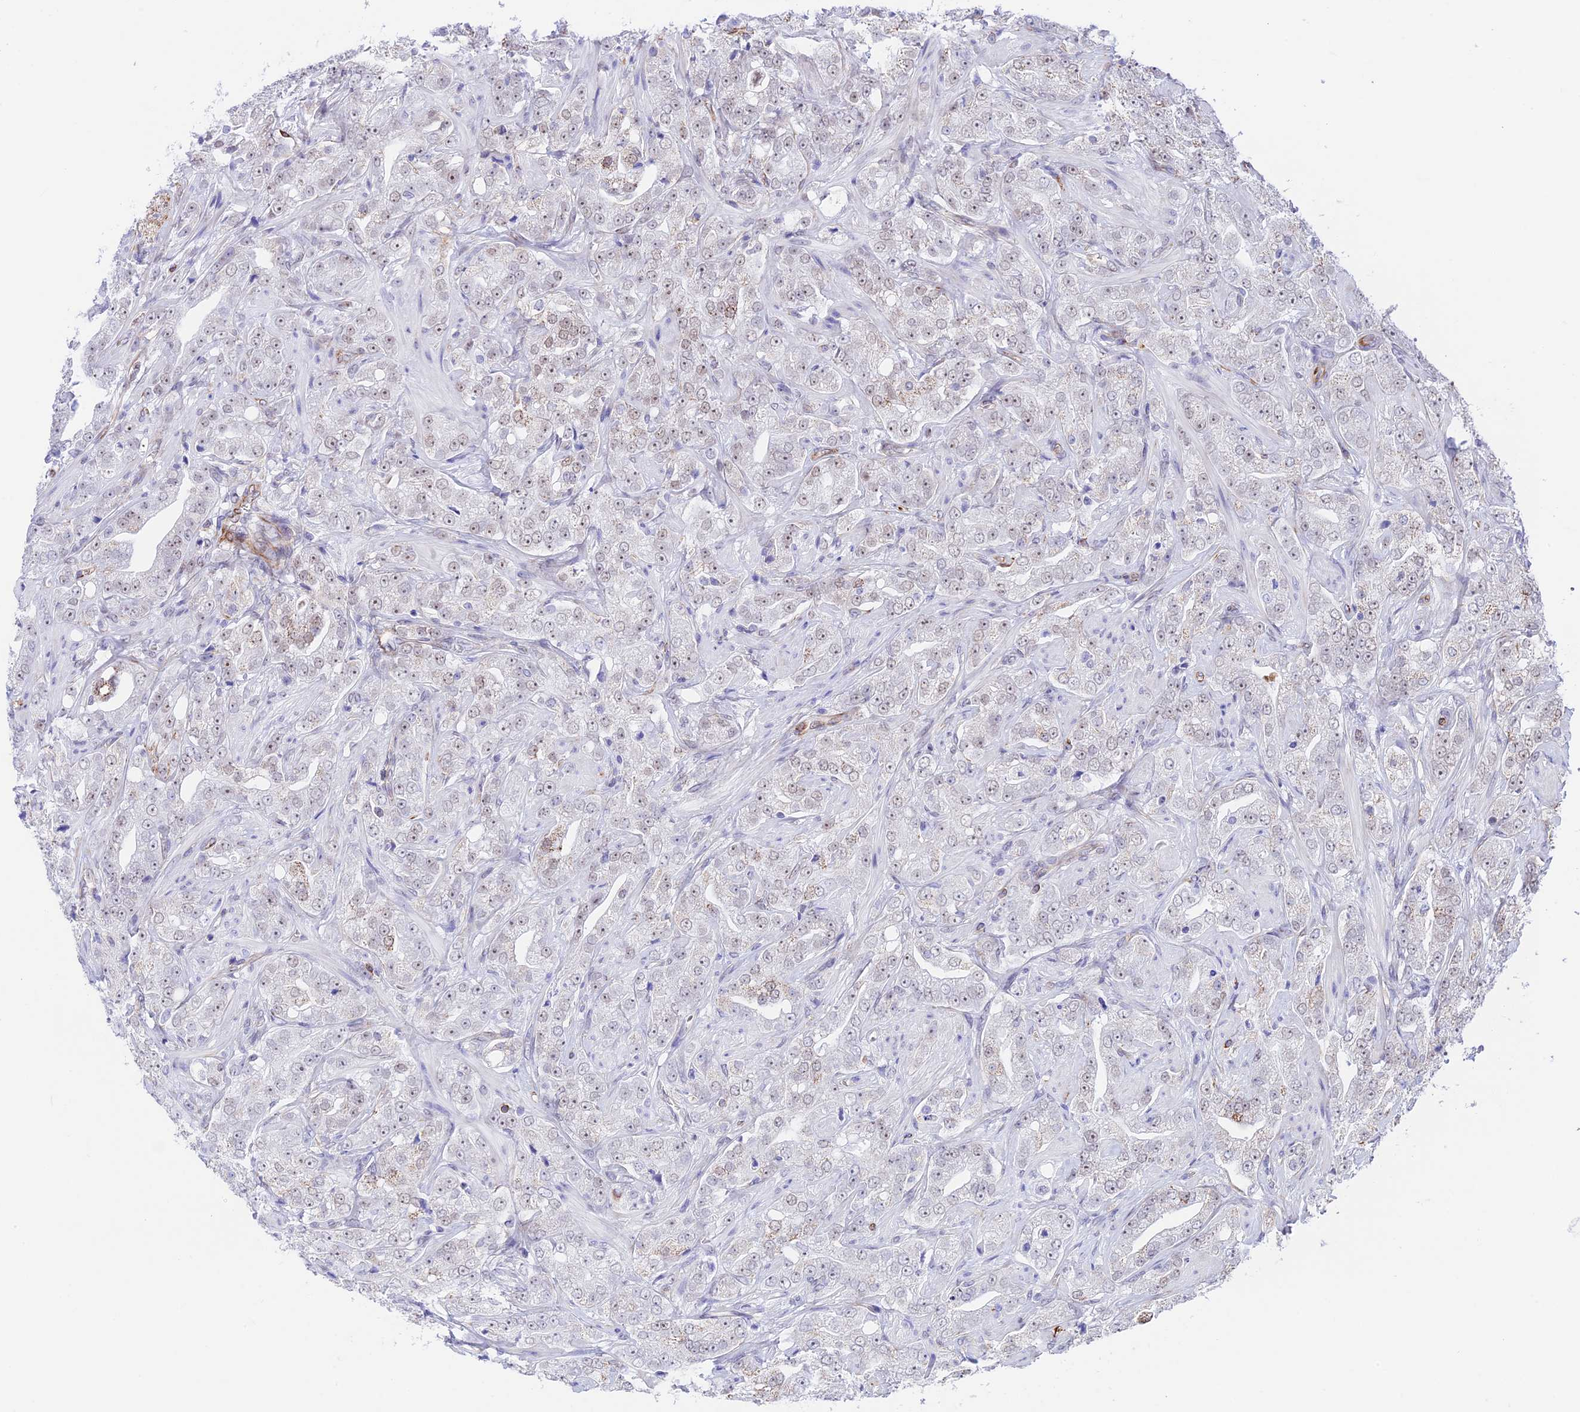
{"staining": {"intensity": "weak", "quantity": "<25%", "location": "nuclear"}, "tissue": "prostate cancer", "cell_type": "Tumor cells", "image_type": "cancer", "snomed": [{"axis": "morphology", "description": "Adenocarcinoma, Low grade"}, {"axis": "topography", "description": "Prostate"}], "caption": "Immunohistochemistry of prostate low-grade adenocarcinoma exhibits no expression in tumor cells.", "gene": "ZNF652", "patient": {"sex": "male", "age": 67}}